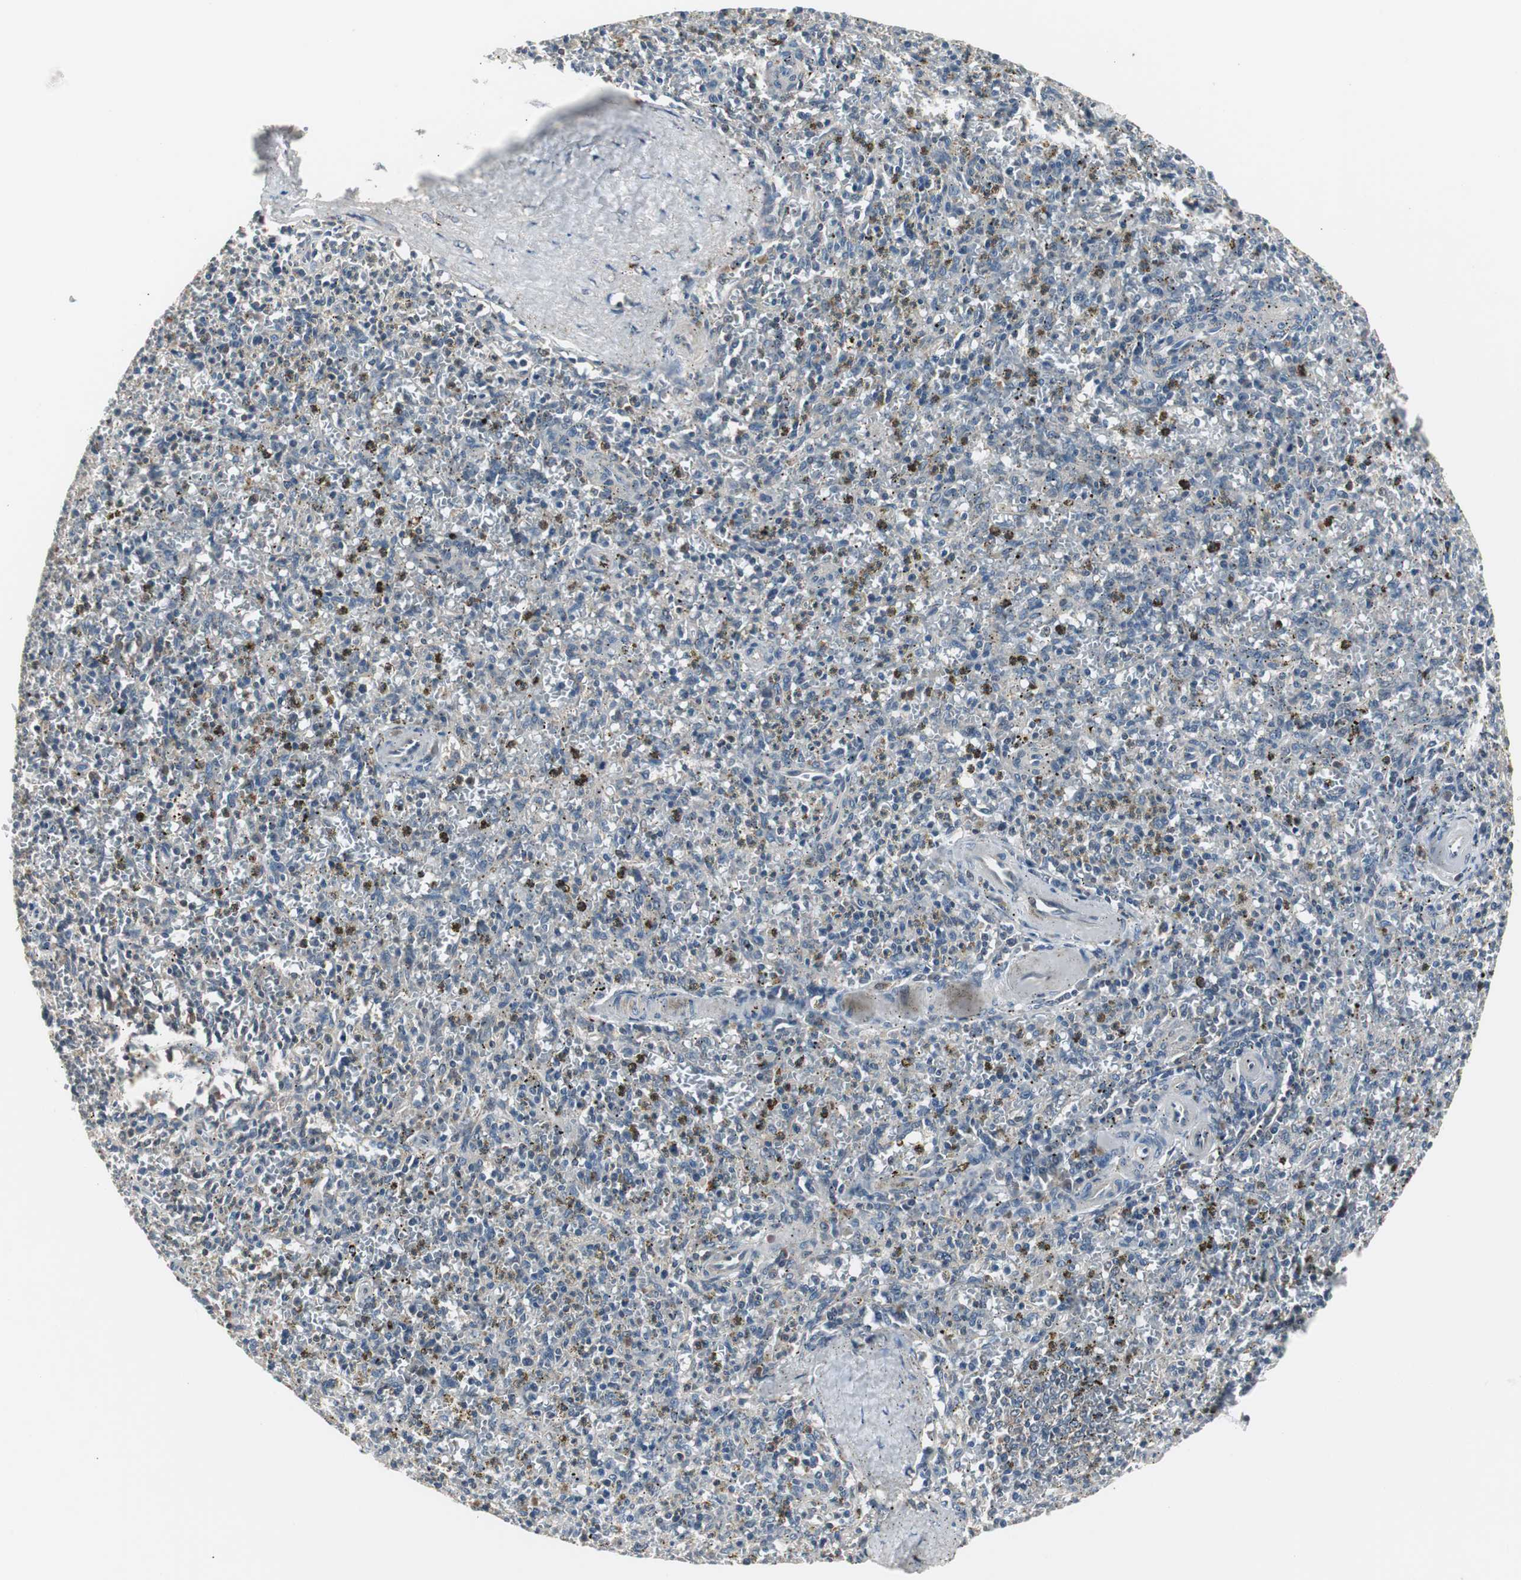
{"staining": {"intensity": "weak", "quantity": "<25%", "location": "cytoplasmic/membranous"}, "tissue": "spleen", "cell_type": "Cells in red pulp", "image_type": "normal", "snomed": [{"axis": "morphology", "description": "Normal tissue, NOS"}, {"axis": "topography", "description": "Spleen"}], "caption": "Immunohistochemistry (IHC) image of benign spleen stained for a protein (brown), which exhibits no positivity in cells in red pulp. Nuclei are stained in blue.", "gene": "ZMPSTE24", "patient": {"sex": "male", "age": 72}}